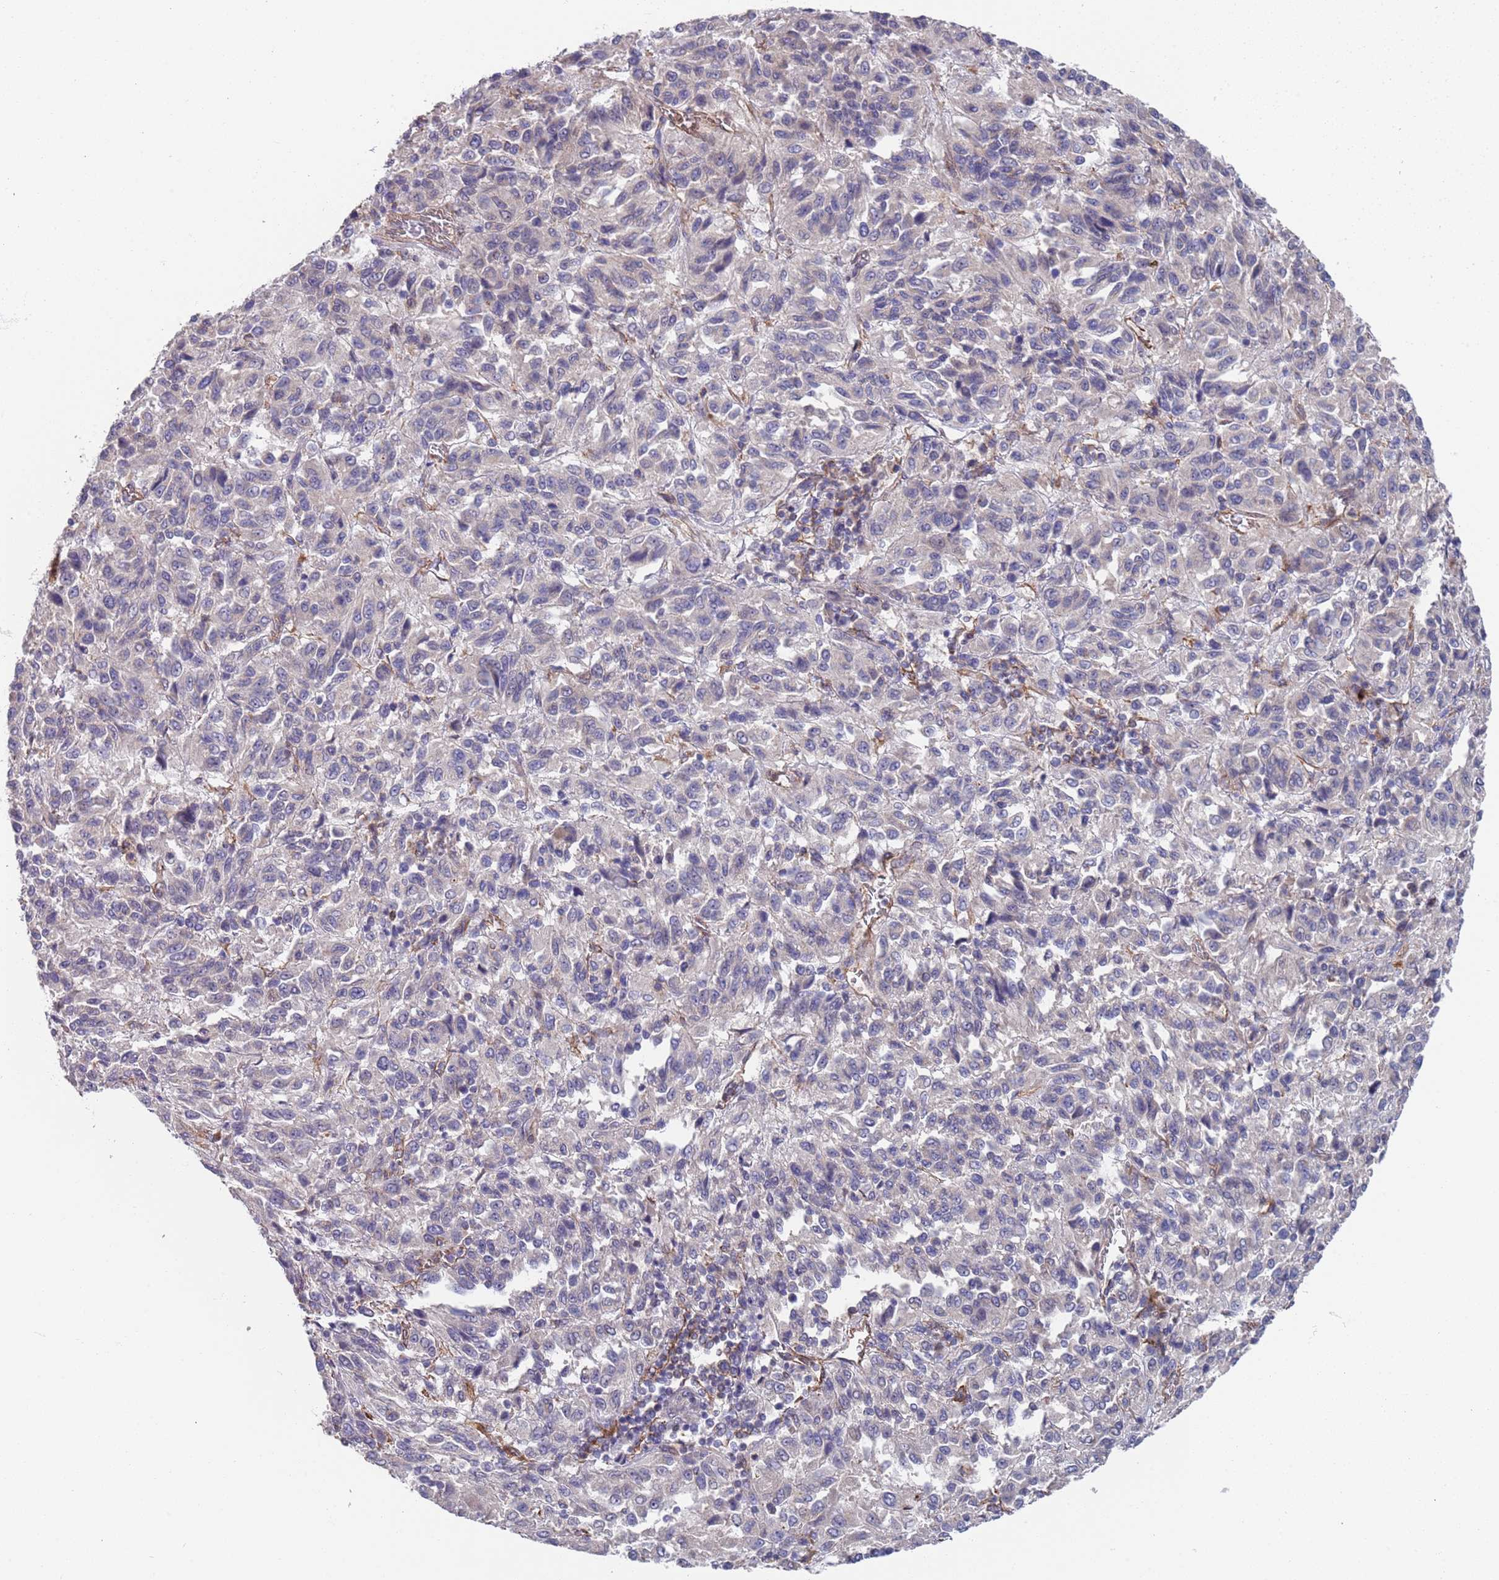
{"staining": {"intensity": "negative", "quantity": "none", "location": "none"}, "tissue": "melanoma", "cell_type": "Tumor cells", "image_type": "cancer", "snomed": [{"axis": "morphology", "description": "Malignant melanoma, Metastatic site"}, {"axis": "topography", "description": "Lung"}], "caption": "This micrograph is of melanoma stained with IHC to label a protein in brown with the nuclei are counter-stained blue. There is no positivity in tumor cells.", "gene": "JAKMIP2", "patient": {"sex": "male", "age": 64}}